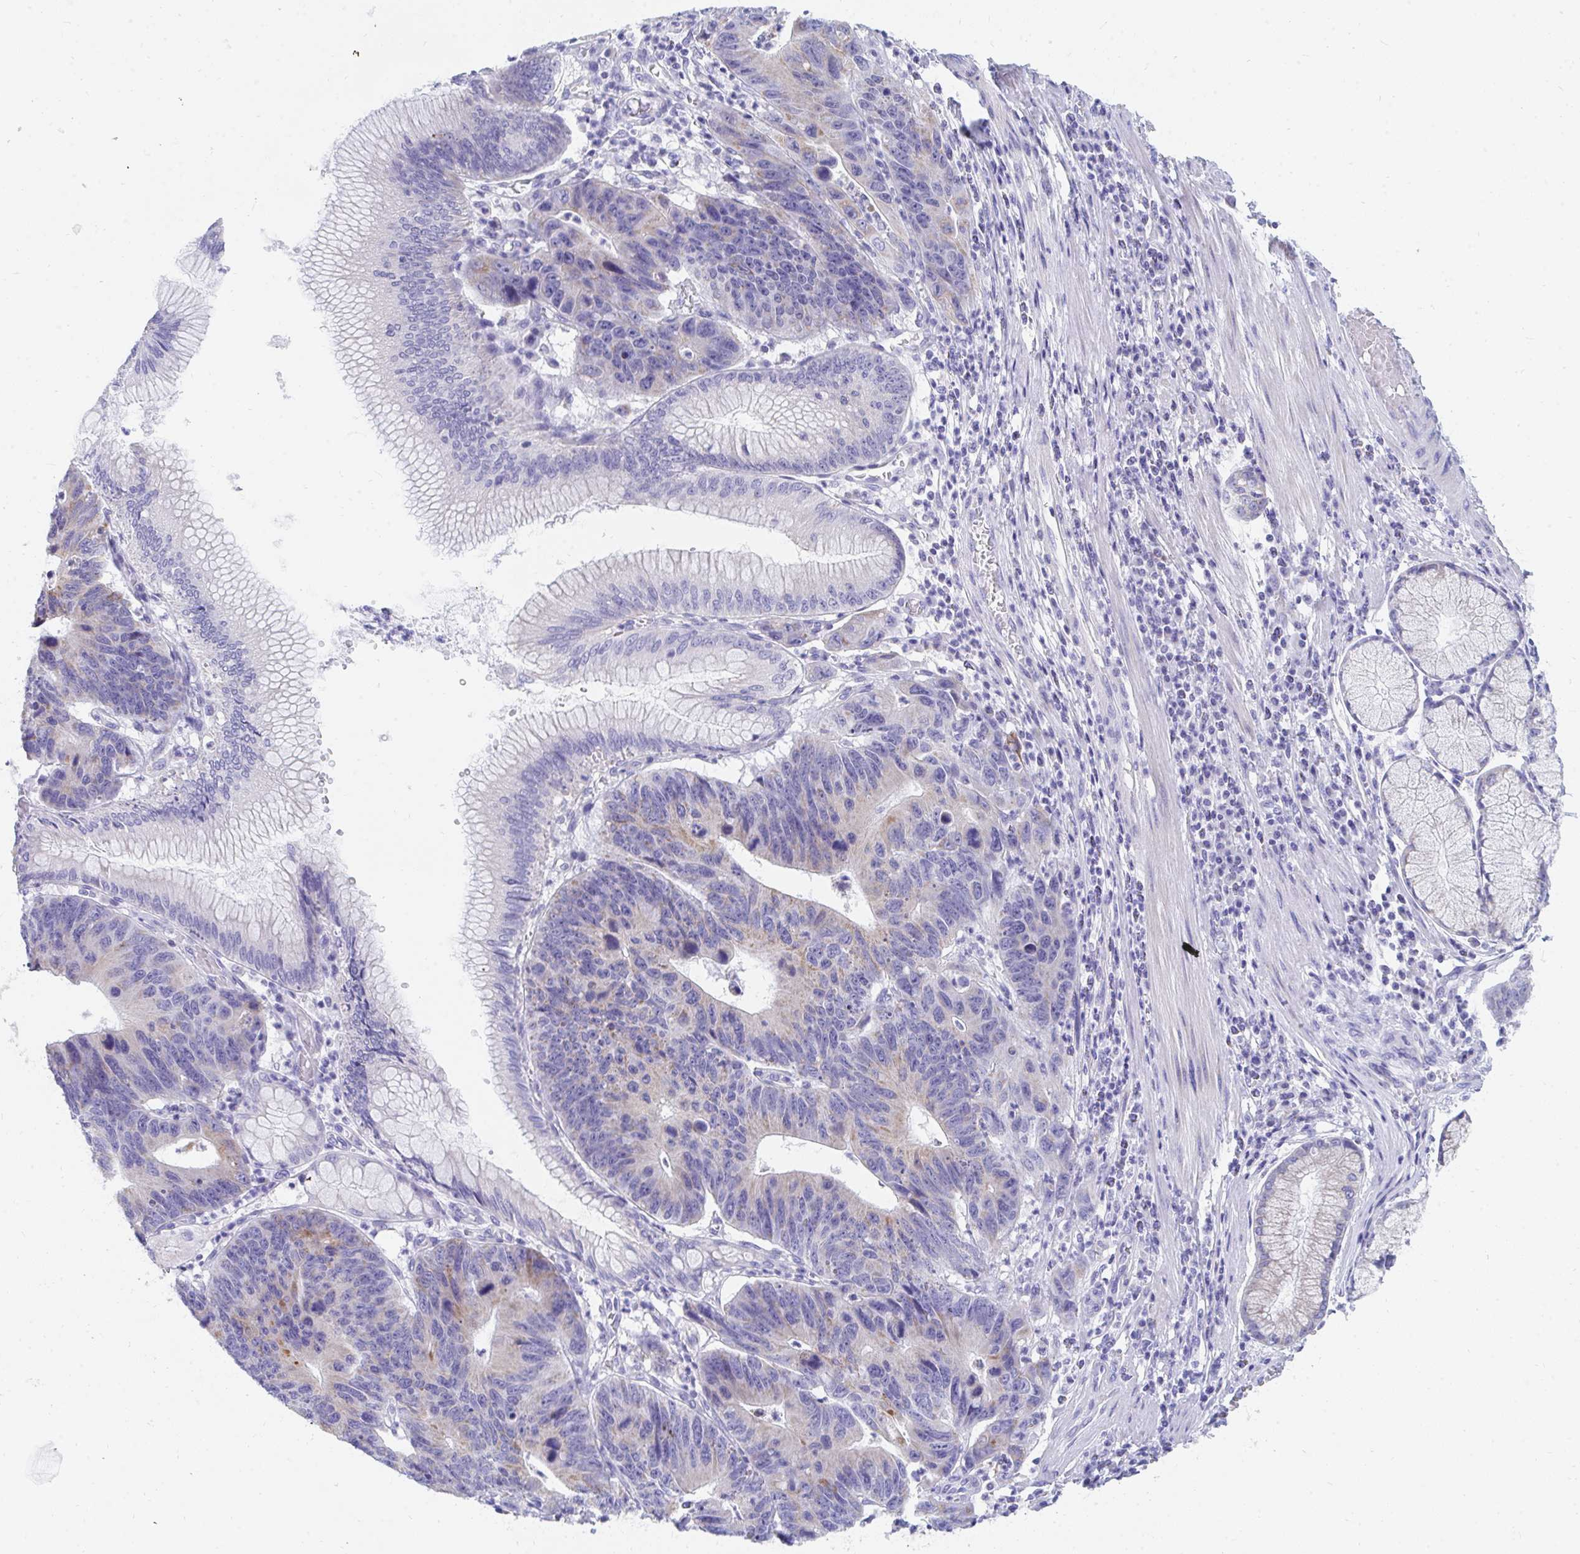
{"staining": {"intensity": "moderate", "quantity": "<25%", "location": "cytoplasmic/membranous"}, "tissue": "stomach cancer", "cell_type": "Tumor cells", "image_type": "cancer", "snomed": [{"axis": "morphology", "description": "Adenocarcinoma, NOS"}, {"axis": "topography", "description": "Stomach"}], "caption": "A brown stain highlights moderate cytoplasmic/membranous staining of a protein in human stomach cancer (adenocarcinoma) tumor cells.", "gene": "PC", "patient": {"sex": "male", "age": 59}}